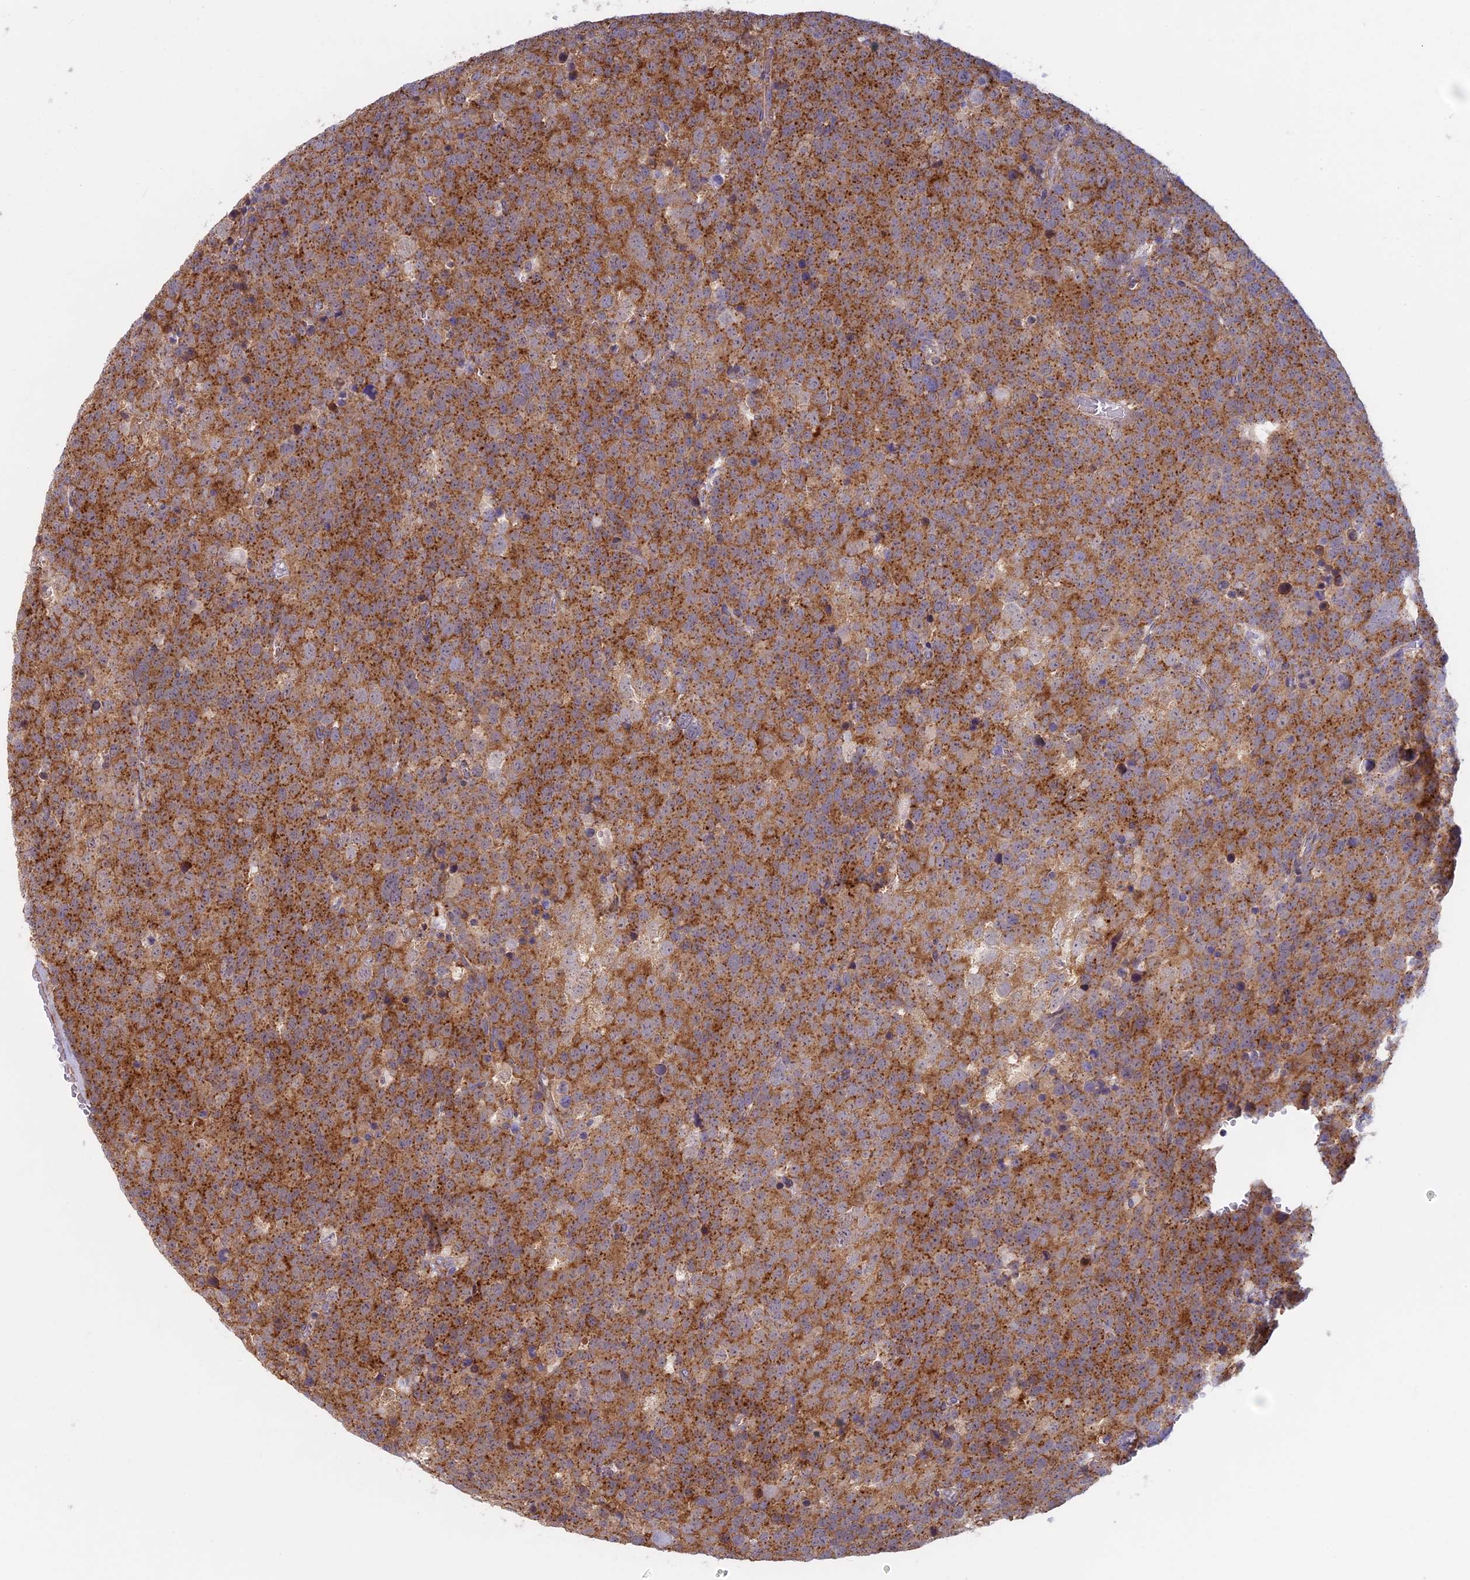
{"staining": {"intensity": "strong", "quantity": ">75%", "location": "cytoplasmic/membranous"}, "tissue": "testis cancer", "cell_type": "Tumor cells", "image_type": "cancer", "snomed": [{"axis": "morphology", "description": "Seminoma, NOS"}, {"axis": "topography", "description": "Testis"}], "caption": "A photomicrograph of human testis seminoma stained for a protein demonstrates strong cytoplasmic/membranous brown staining in tumor cells.", "gene": "CLINT1", "patient": {"sex": "male", "age": 71}}